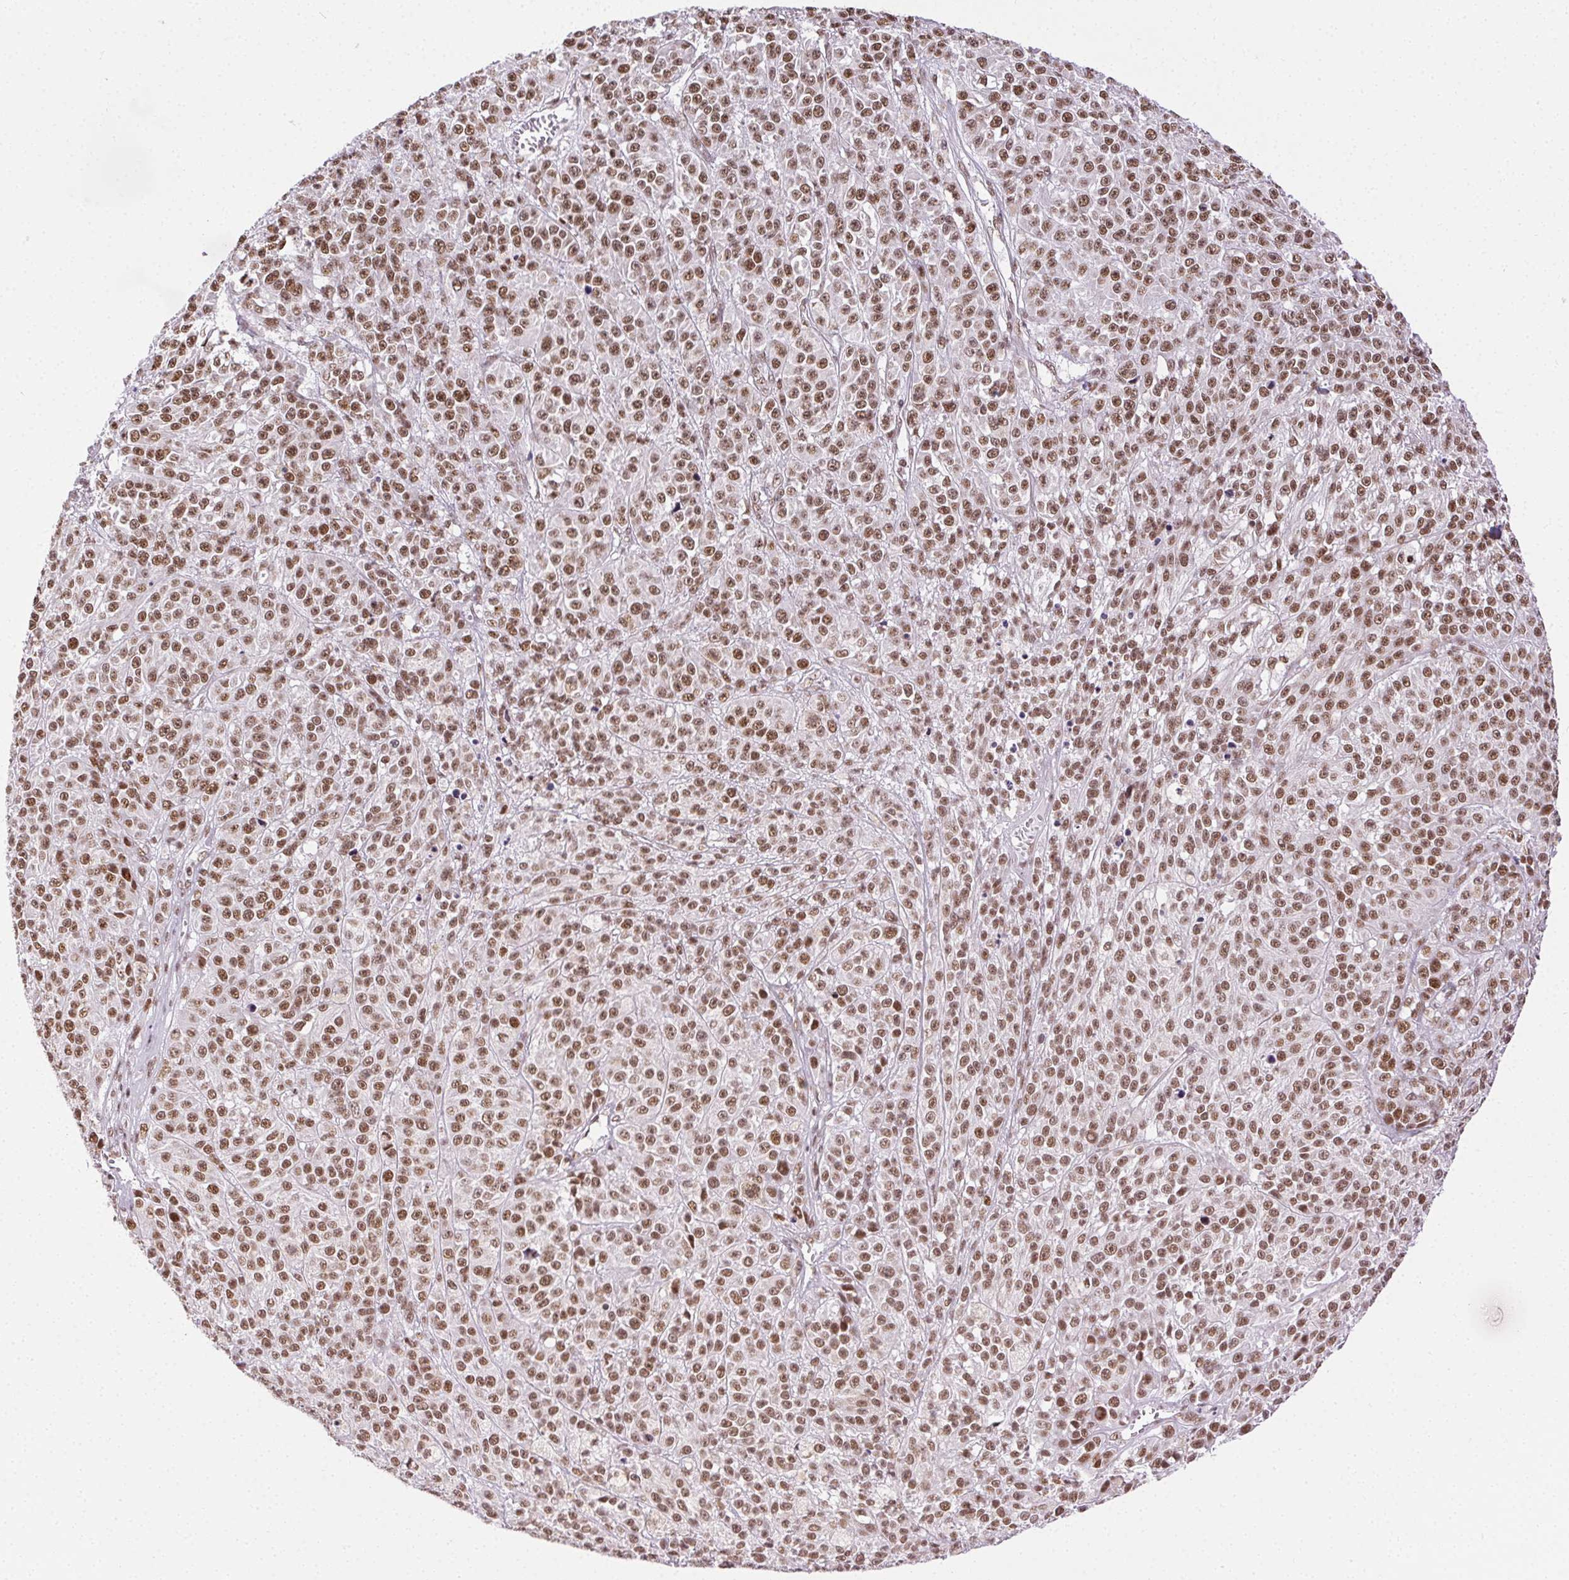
{"staining": {"intensity": "moderate", "quantity": ">75%", "location": "nuclear"}, "tissue": "melanoma", "cell_type": "Tumor cells", "image_type": "cancer", "snomed": [{"axis": "morphology", "description": "Malignant melanoma, NOS"}, {"axis": "topography", "description": "Skin"}], "caption": "Human melanoma stained for a protein (brown) exhibits moderate nuclear positive staining in approximately >75% of tumor cells.", "gene": "TRA2B", "patient": {"sex": "female", "age": 58}}